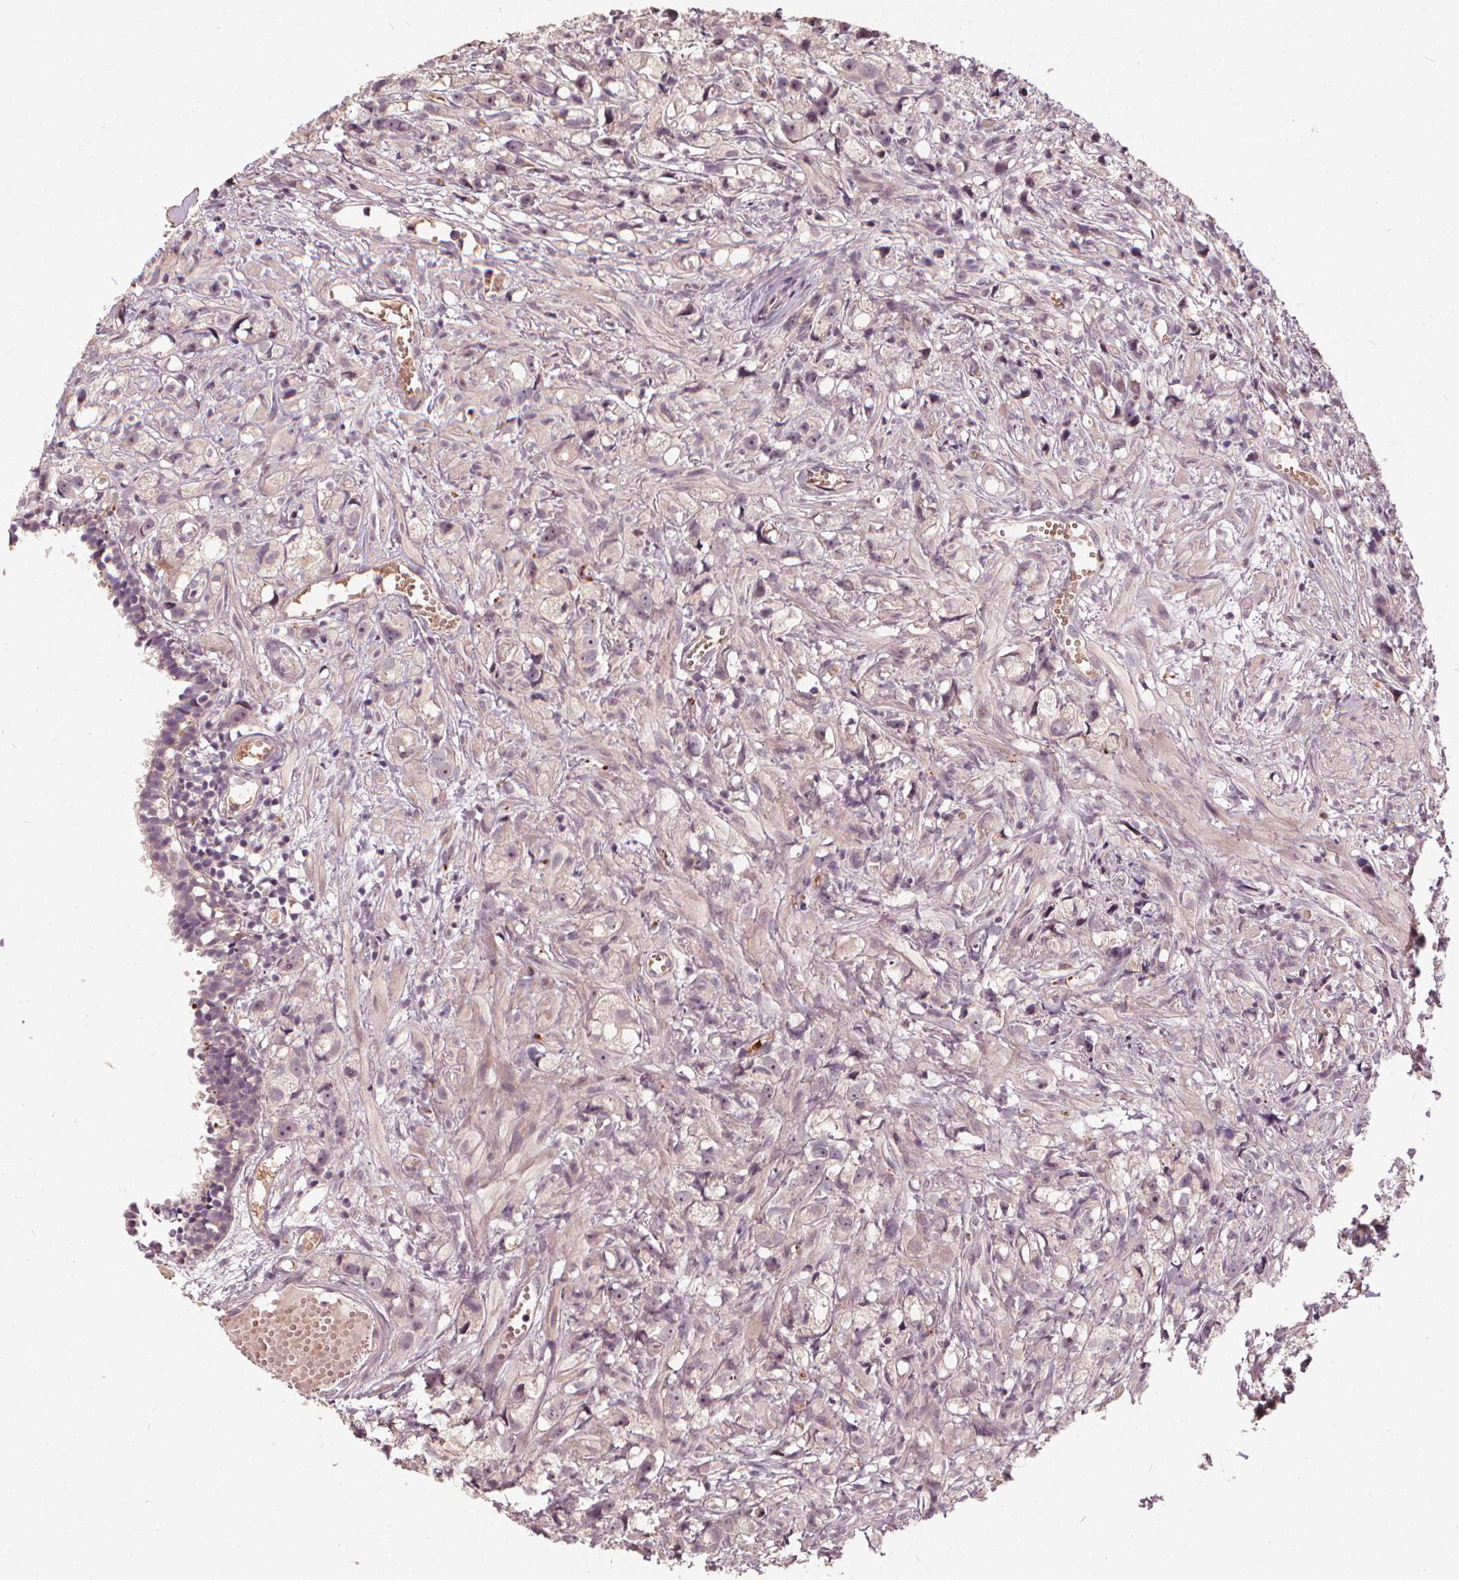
{"staining": {"intensity": "negative", "quantity": "none", "location": "none"}, "tissue": "prostate cancer", "cell_type": "Tumor cells", "image_type": "cancer", "snomed": [{"axis": "morphology", "description": "Adenocarcinoma, High grade"}, {"axis": "topography", "description": "Prostate"}], "caption": "Tumor cells are negative for protein expression in human prostate high-grade adenocarcinoma.", "gene": "IPO13", "patient": {"sex": "male", "age": 75}}